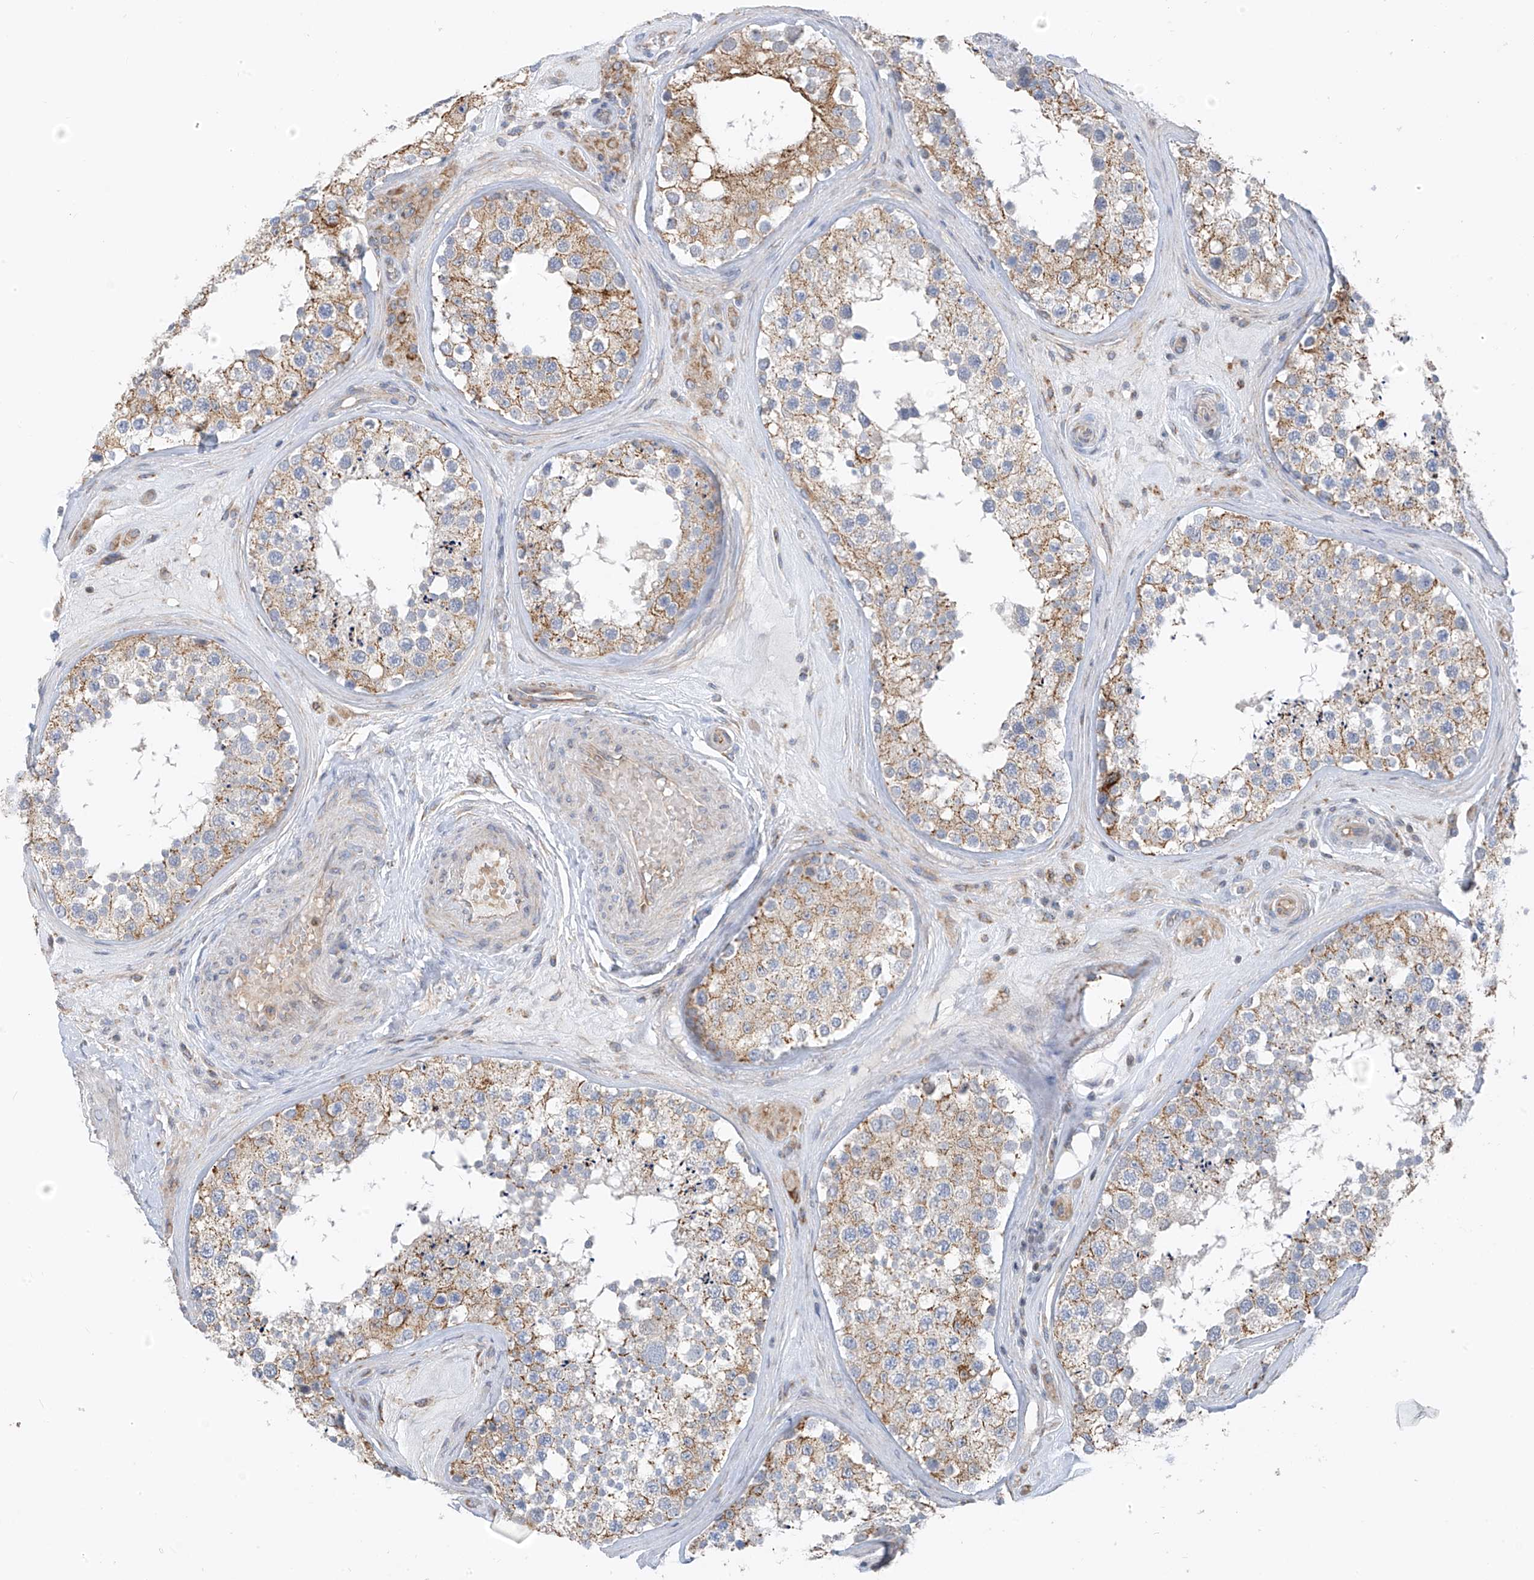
{"staining": {"intensity": "moderate", "quantity": "25%-75%", "location": "cytoplasmic/membranous"}, "tissue": "testis", "cell_type": "Cells in seminiferous ducts", "image_type": "normal", "snomed": [{"axis": "morphology", "description": "Normal tissue, NOS"}, {"axis": "topography", "description": "Testis"}], "caption": "Protein analysis of unremarkable testis exhibits moderate cytoplasmic/membranous expression in about 25%-75% of cells in seminiferous ducts. (DAB = brown stain, brightfield microscopy at high magnification).", "gene": "EOMES", "patient": {"sex": "male", "age": 46}}